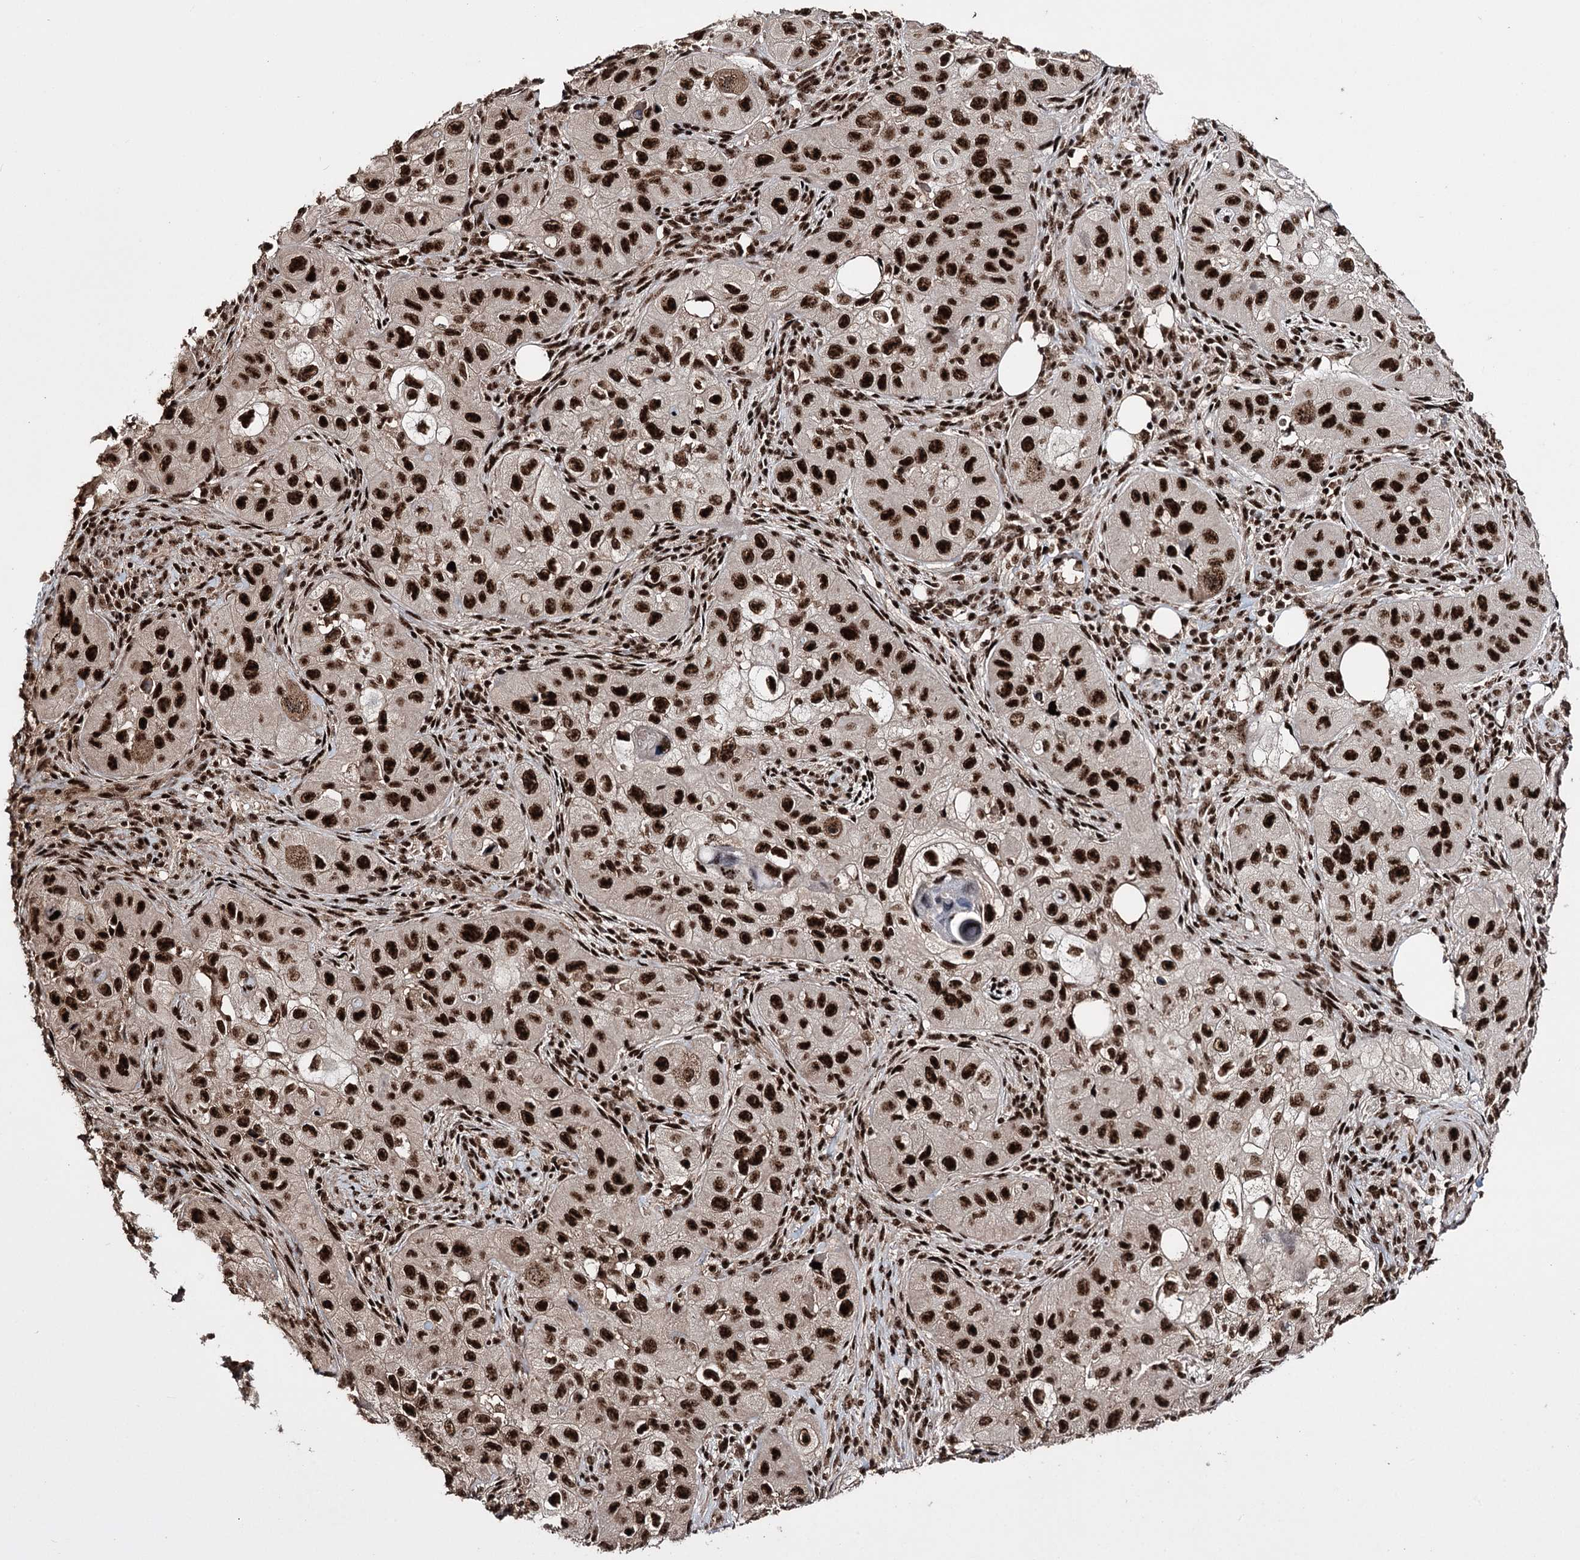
{"staining": {"intensity": "strong", "quantity": ">75%", "location": "nuclear"}, "tissue": "skin cancer", "cell_type": "Tumor cells", "image_type": "cancer", "snomed": [{"axis": "morphology", "description": "Squamous cell carcinoma, NOS"}, {"axis": "topography", "description": "Skin"}, {"axis": "topography", "description": "Subcutis"}], "caption": "Tumor cells show high levels of strong nuclear staining in about >75% of cells in human skin cancer (squamous cell carcinoma).", "gene": "PRPF40A", "patient": {"sex": "male", "age": 73}}